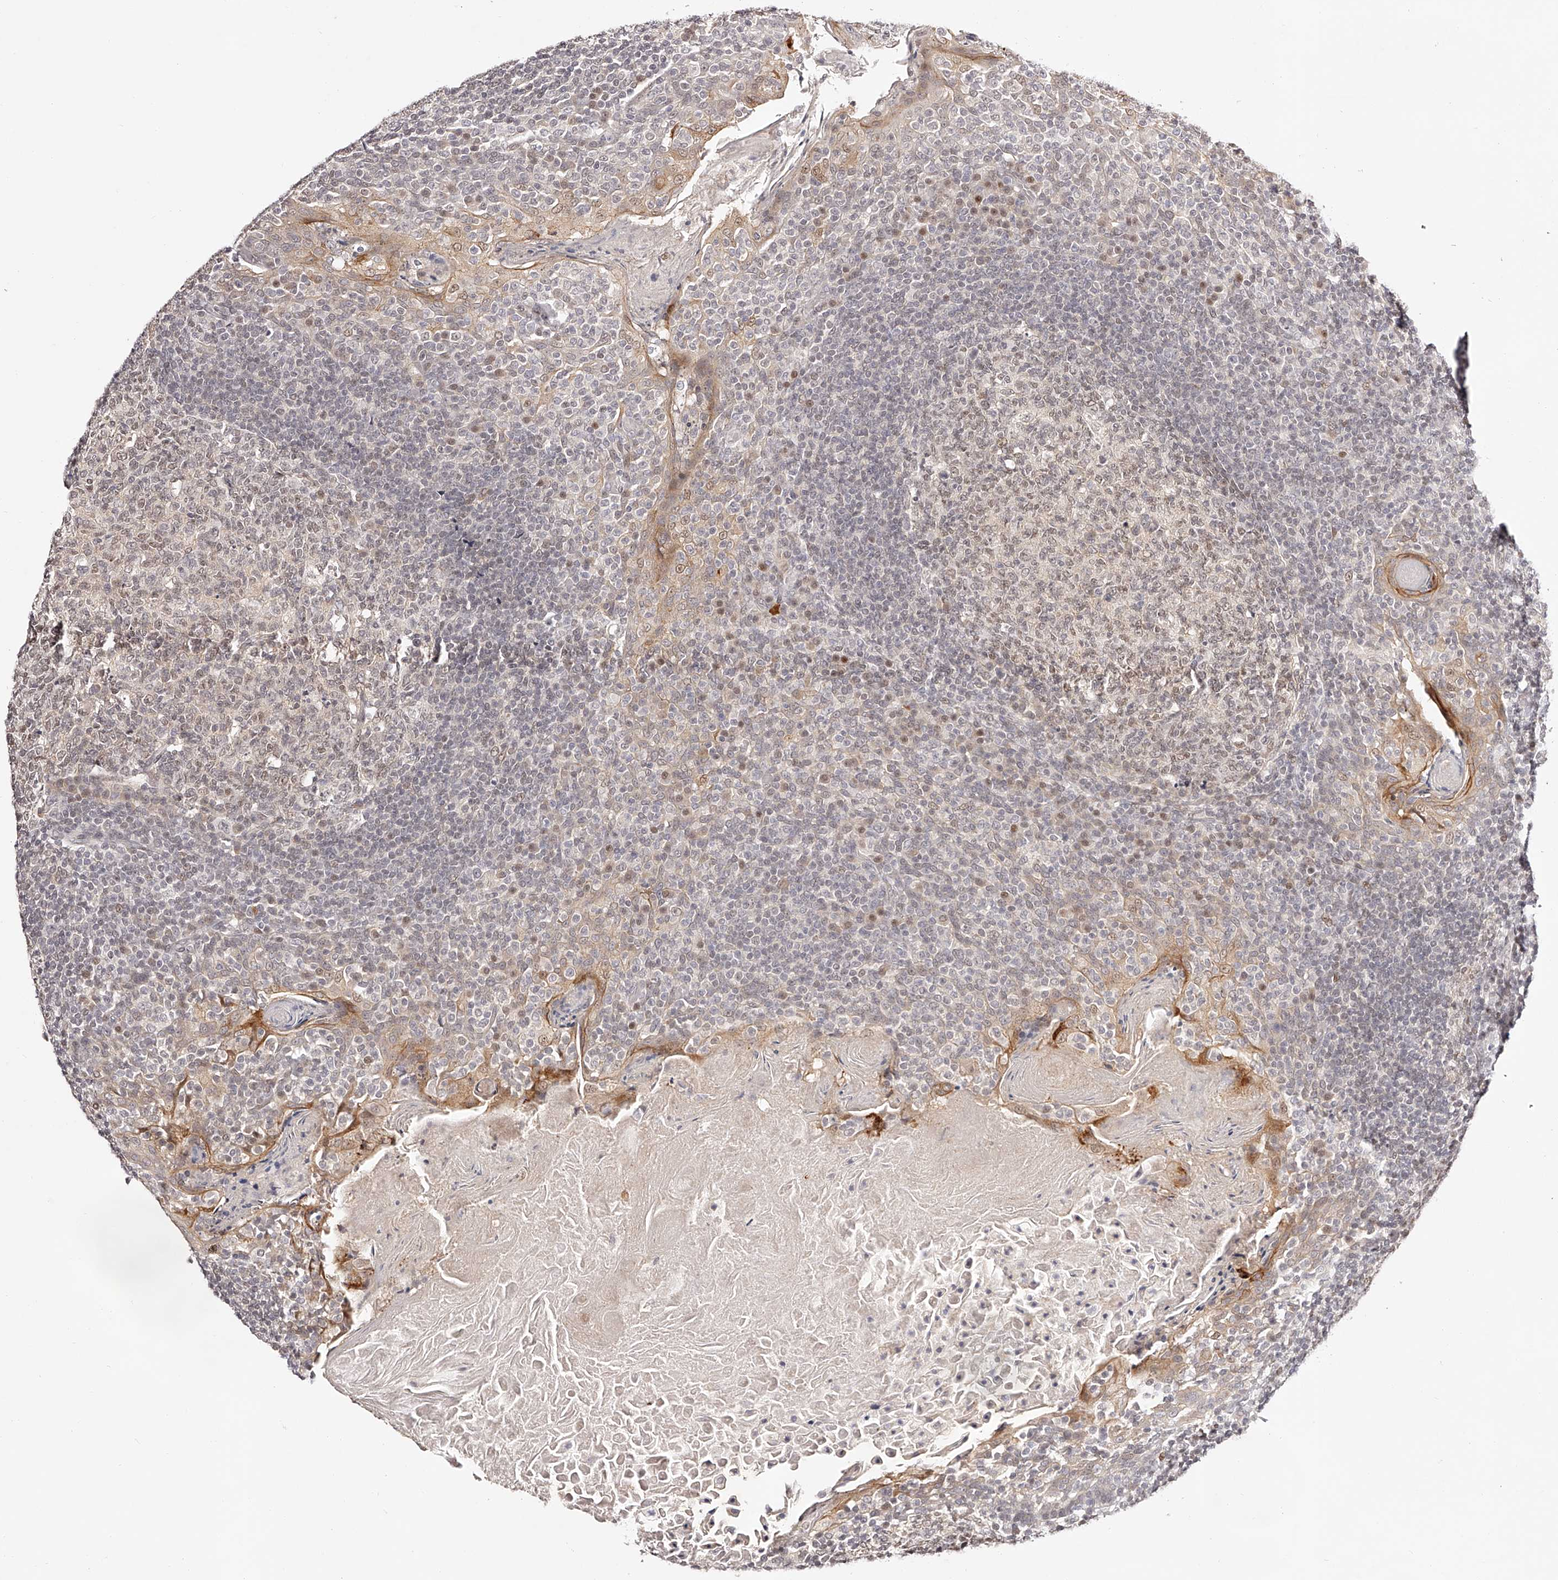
{"staining": {"intensity": "moderate", "quantity": ">75%", "location": "nuclear"}, "tissue": "tonsil", "cell_type": "Germinal center cells", "image_type": "normal", "snomed": [{"axis": "morphology", "description": "Normal tissue, NOS"}, {"axis": "topography", "description": "Tonsil"}], "caption": "A histopathology image of human tonsil stained for a protein shows moderate nuclear brown staining in germinal center cells.", "gene": "USF3", "patient": {"sex": "female", "age": 19}}